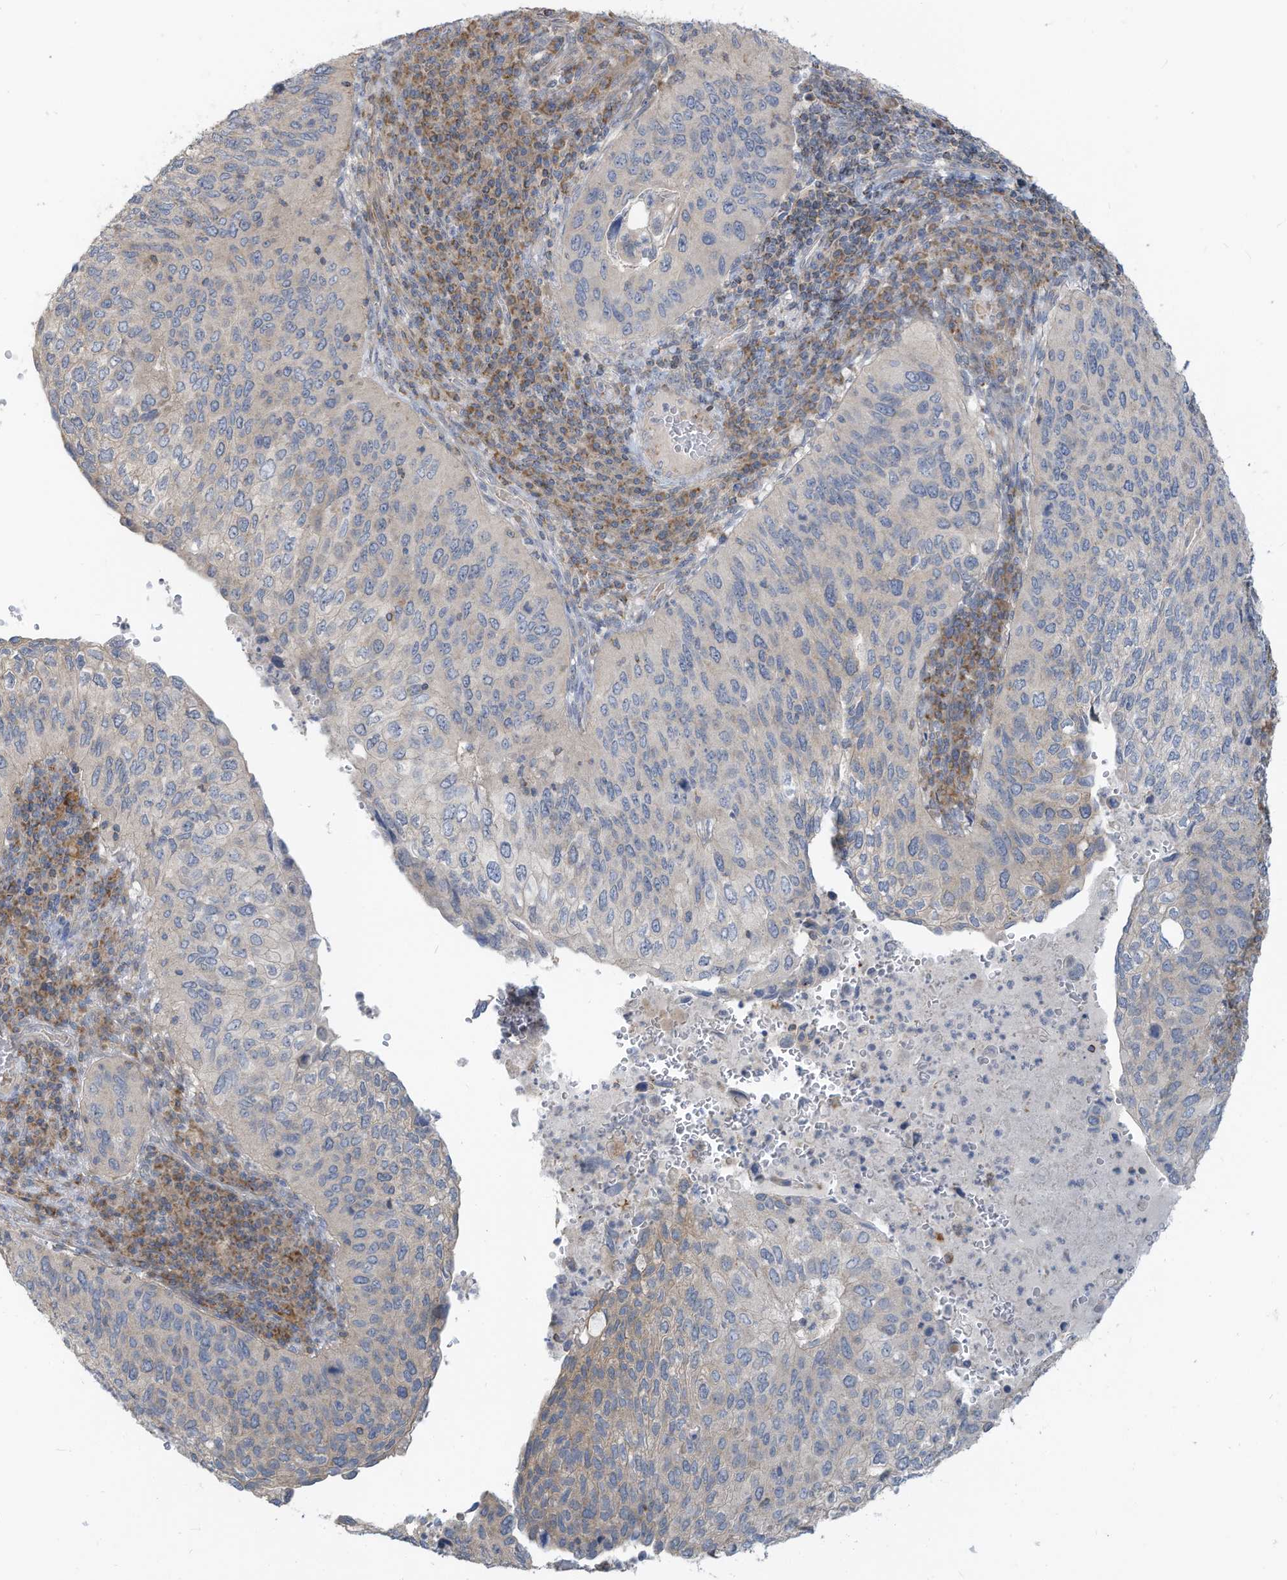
{"staining": {"intensity": "negative", "quantity": "none", "location": "none"}, "tissue": "cervical cancer", "cell_type": "Tumor cells", "image_type": "cancer", "snomed": [{"axis": "morphology", "description": "Squamous cell carcinoma, NOS"}, {"axis": "topography", "description": "Cervix"}], "caption": "High magnification brightfield microscopy of cervical cancer (squamous cell carcinoma) stained with DAB (3,3'-diaminobenzidine) (brown) and counterstained with hematoxylin (blue): tumor cells show no significant staining.", "gene": "GTPBP2", "patient": {"sex": "female", "age": 38}}